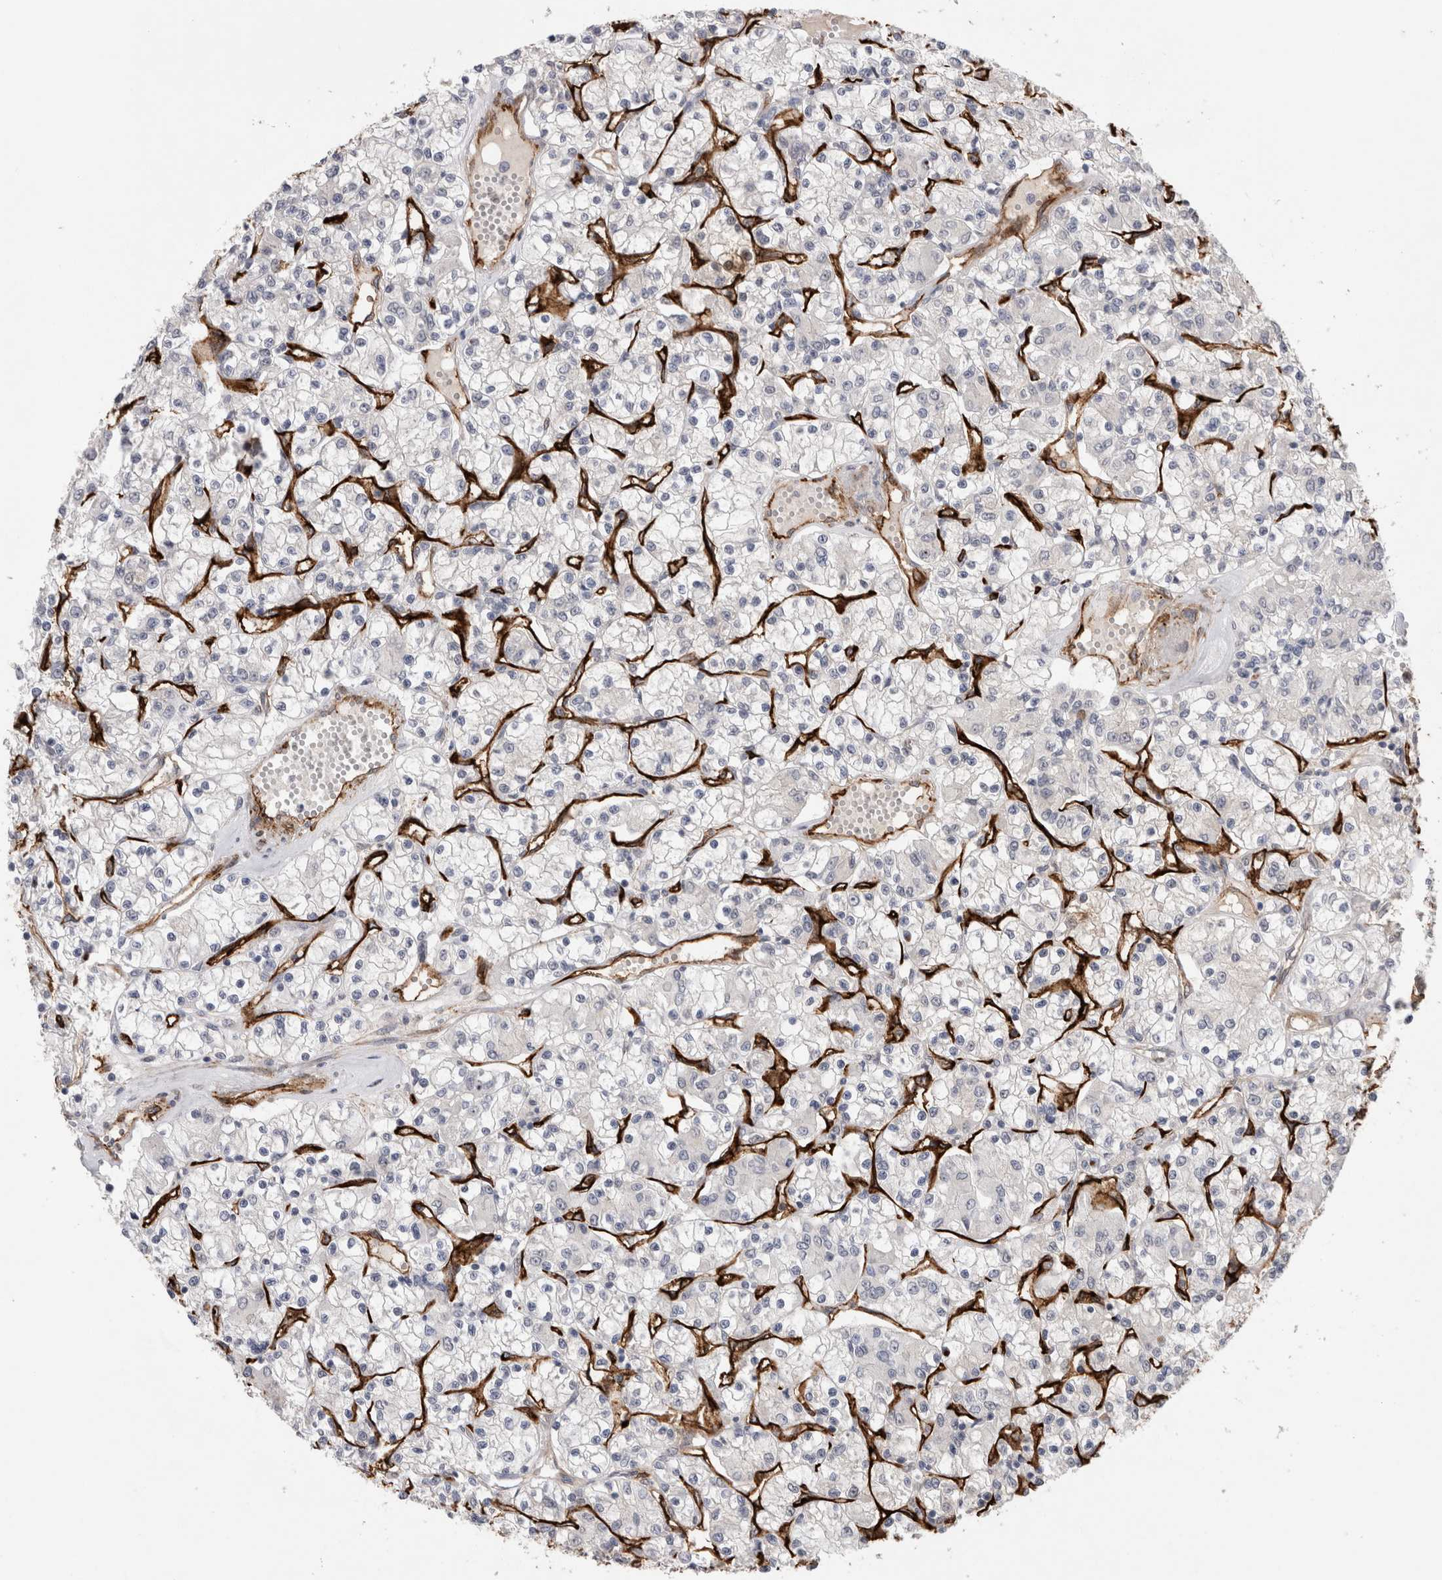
{"staining": {"intensity": "negative", "quantity": "none", "location": "none"}, "tissue": "renal cancer", "cell_type": "Tumor cells", "image_type": "cancer", "snomed": [{"axis": "morphology", "description": "Adenocarcinoma, NOS"}, {"axis": "topography", "description": "Kidney"}], "caption": "This is an immunohistochemistry (IHC) micrograph of human renal cancer. There is no expression in tumor cells.", "gene": "CDH13", "patient": {"sex": "female", "age": 59}}